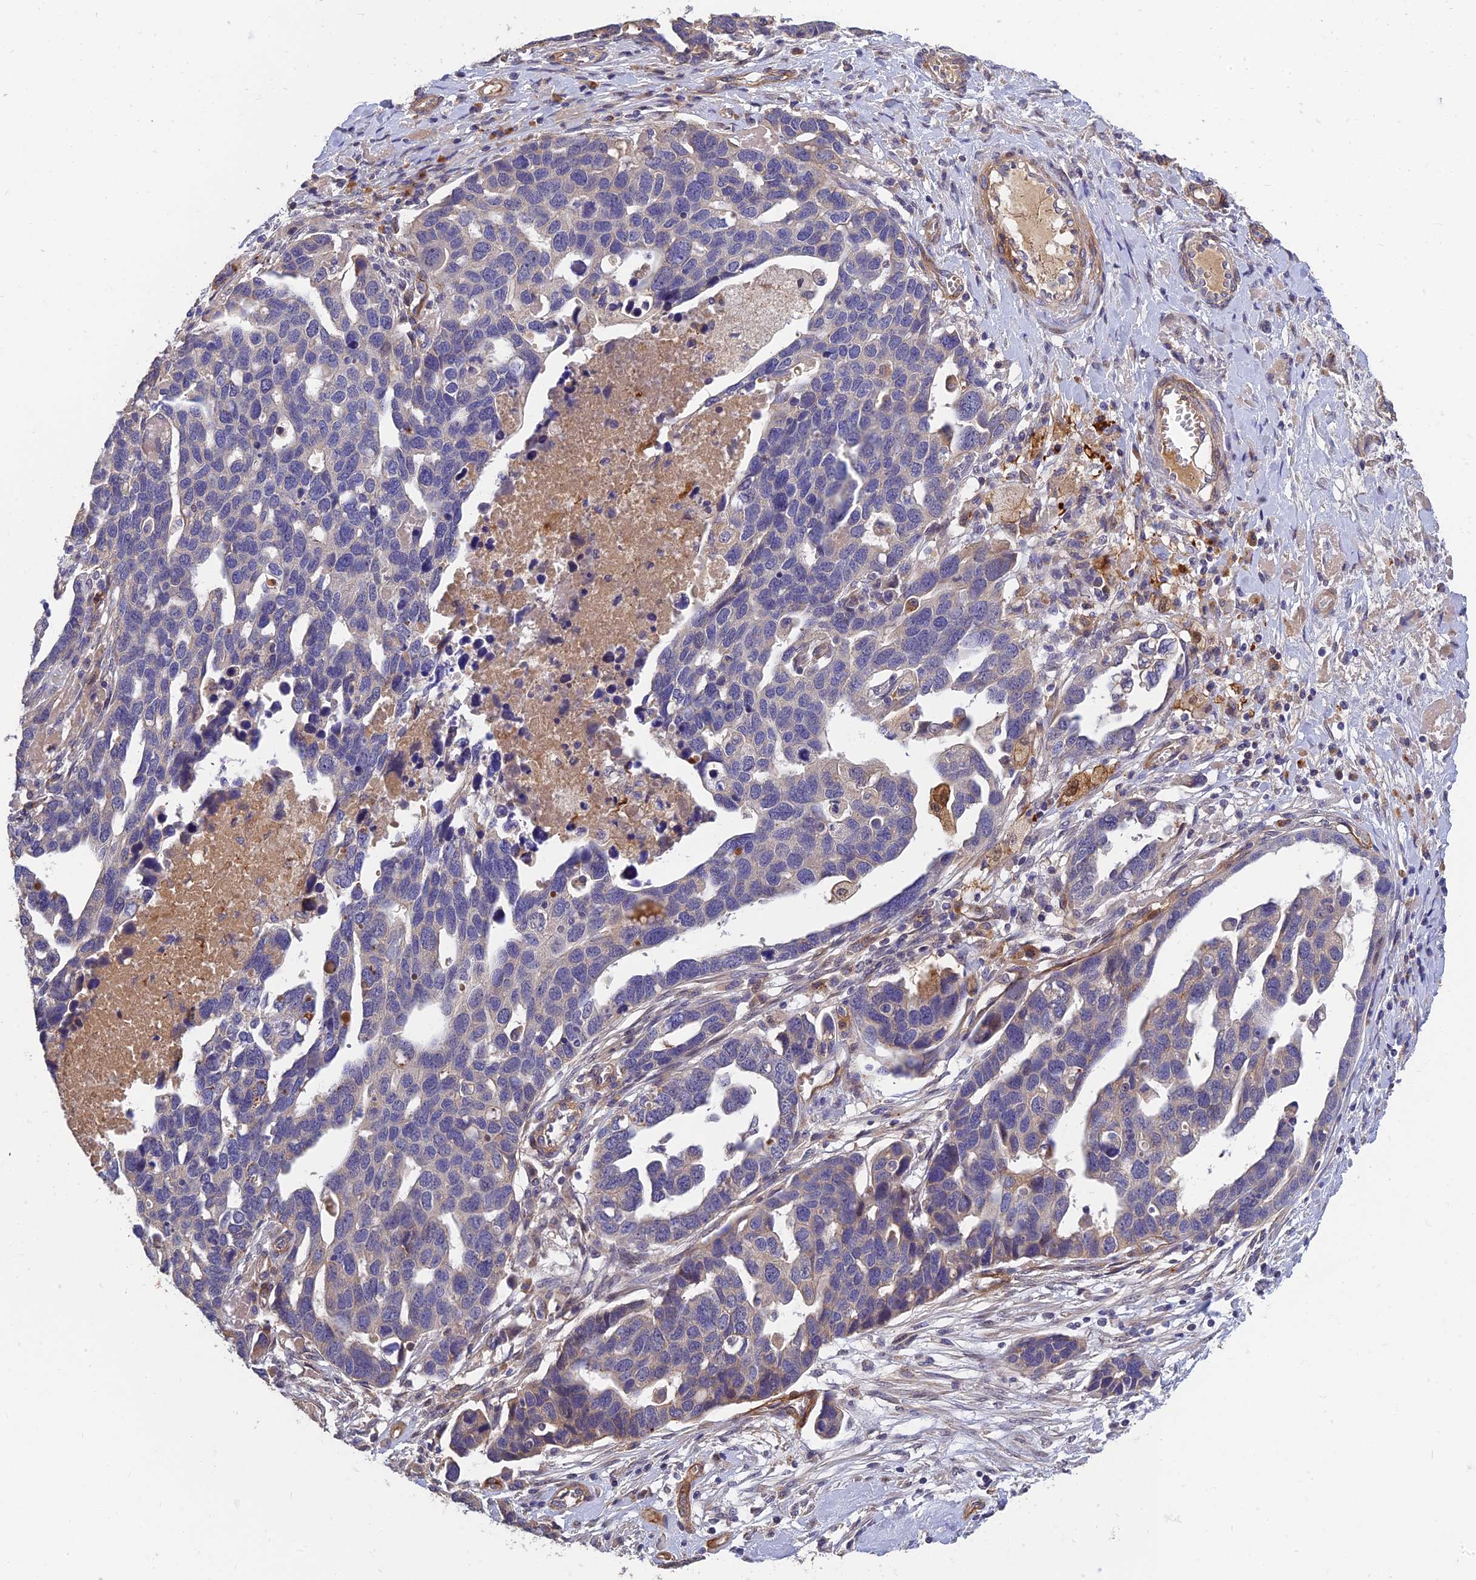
{"staining": {"intensity": "negative", "quantity": "none", "location": "none"}, "tissue": "ovarian cancer", "cell_type": "Tumor cells", "image_type": "cancer", "snomed": [{"axis": "morphology", "description": "Cystadenocarcinoma, serous, NOS"}, {"axis": "topography", "description": "Ovary"}], "caption": "Tumor cells are negative for brown protein staining in ovarian cancer (serous cystadenocarcinoma).", "gene": "MRPL35", "patient": {"sex": "female", "age": 54}}